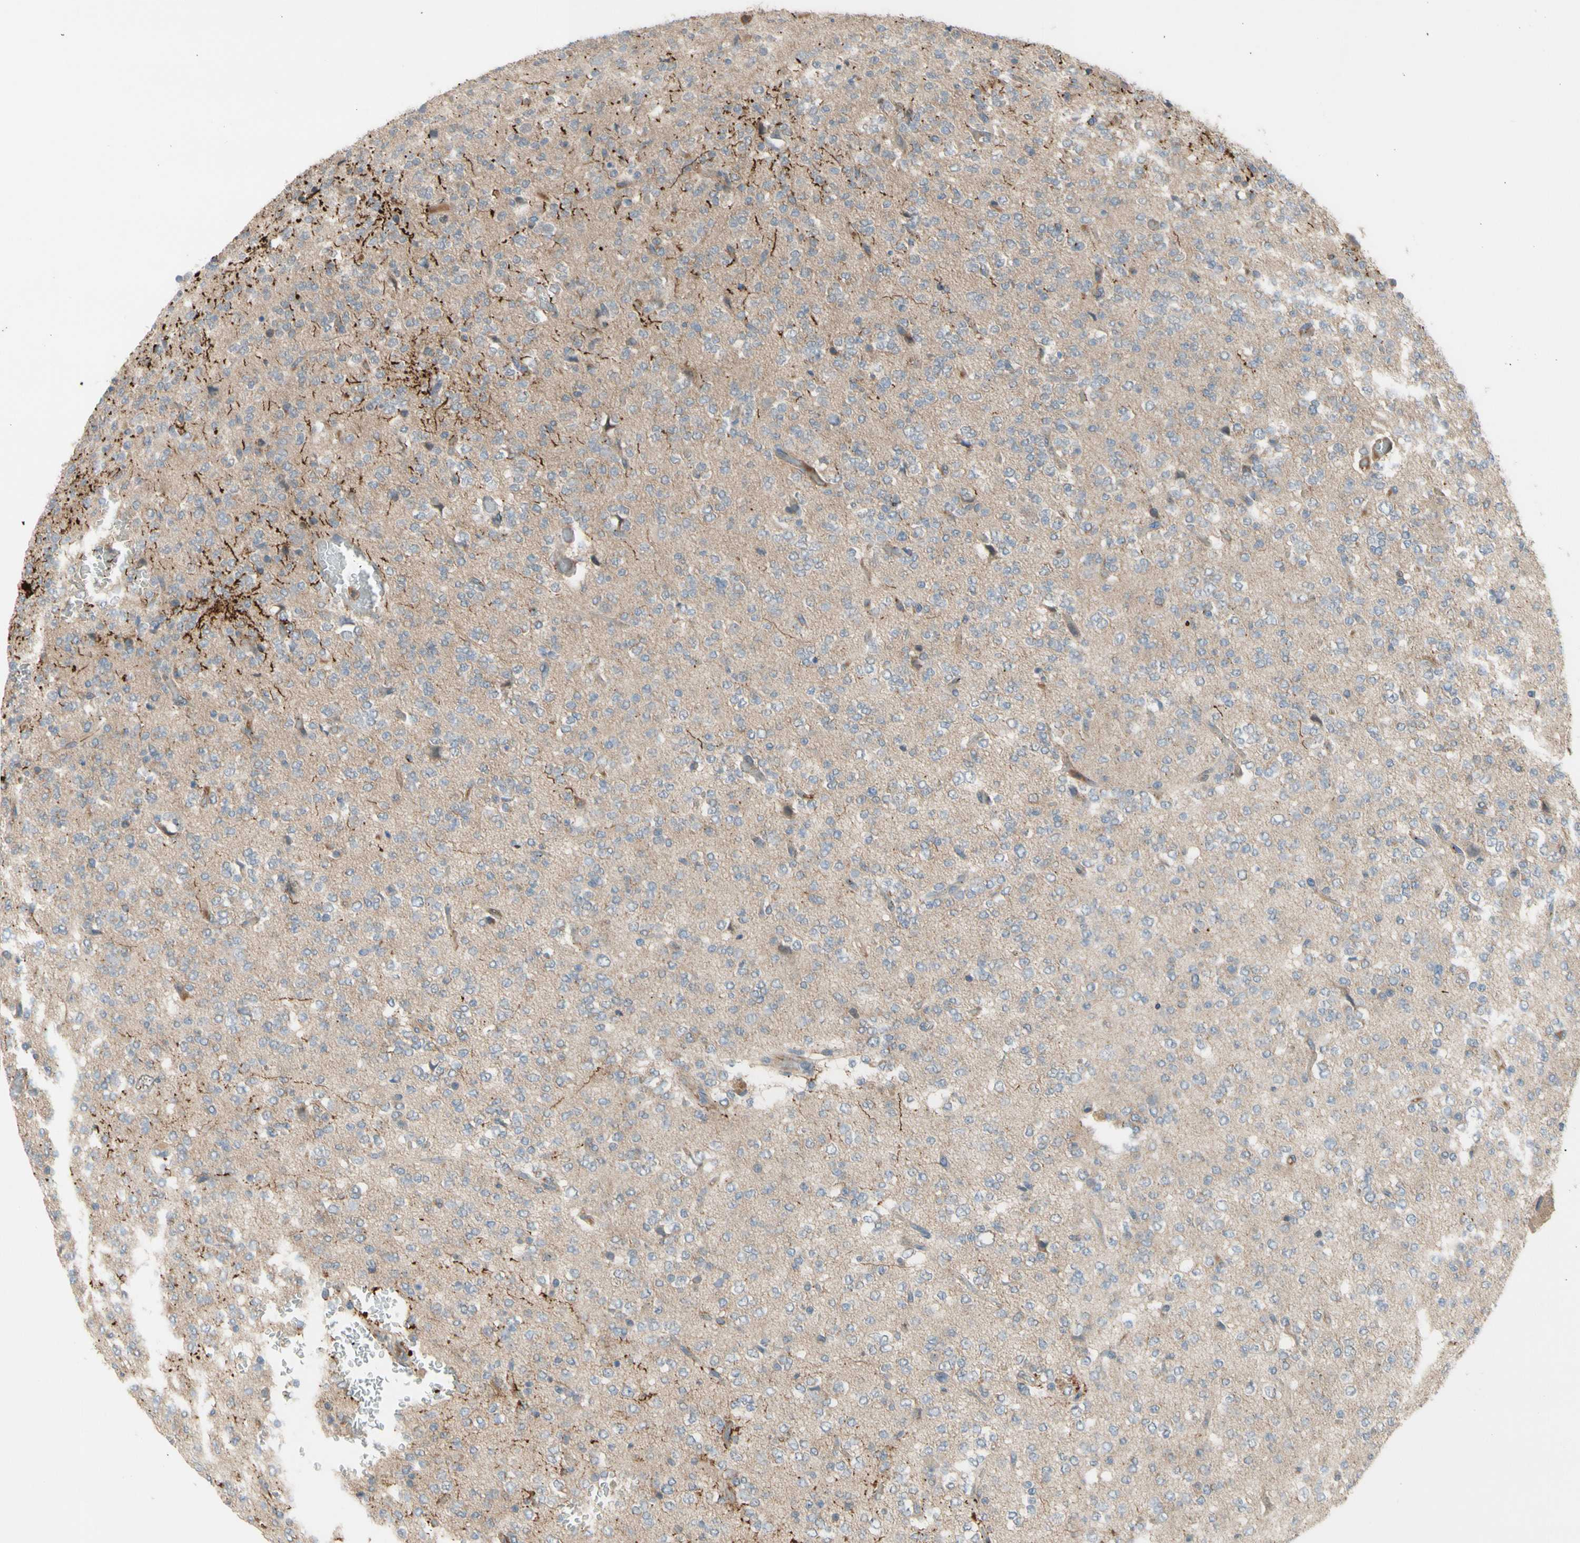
{"staining": {"intensity": "moderate", "quantity": "<25%", "location": "cytoplasmic/membranous"}, "tissue": "glioma", "cell_type": "Tumor cells", "image_type": "cancer", "snomed": [{"axis": "morphology", "description": "Glioma, malignant, Low grade"}, {"axis": "topography", "description": "Brain"}], "caption": "Immunohistochemistry (DAB (3,3'-diaminobenzidine)) staining of malignant glioma (low-grade) shows moderate cytoplasmic/membranous protein staining in approximately <25% of tumor cells.", "gene": "GALNT5", "patient": {"sex": "male", "age": 38}}